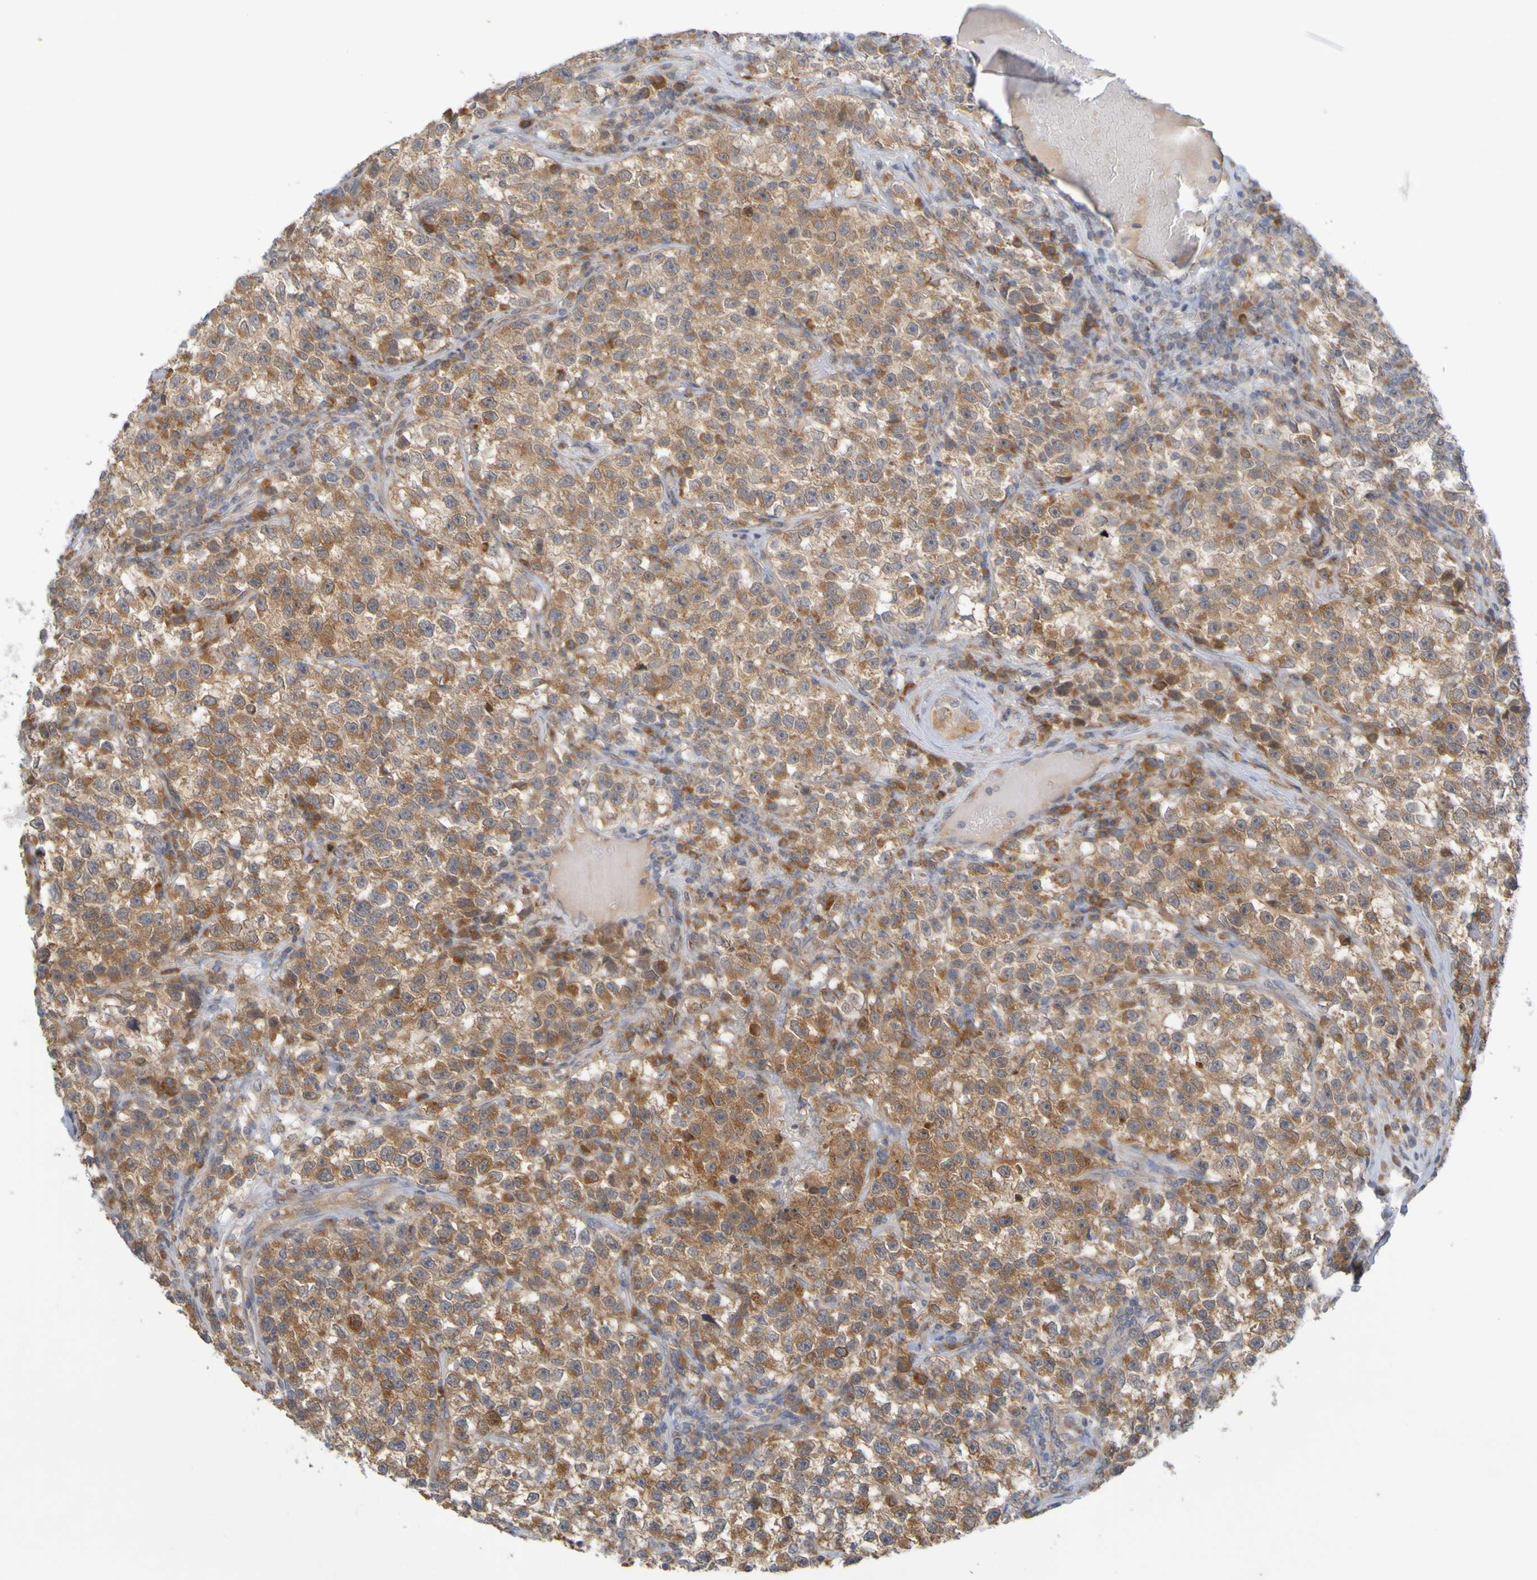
{"staining": {"intensity": "moderate", "quantity": ">75%", "location": "cytoplasmic/membranous"}, "tissue": "testis cancer", "cell_type": "Tumor cells", "image_type": "cancer", "snomed": [{"axis": "morphology", "description": "Seminoma, NOS"}, {"axis": "topography", "description": "Testis"}], "caption": "Immunohistochemical staining of testis seminoma shows medium levels of moderate cytoplasmic/membranous protein positivity in about >75% of tumor cells.", "gene": "MOGS", "patient": {"sex": "male", "age": 22}}